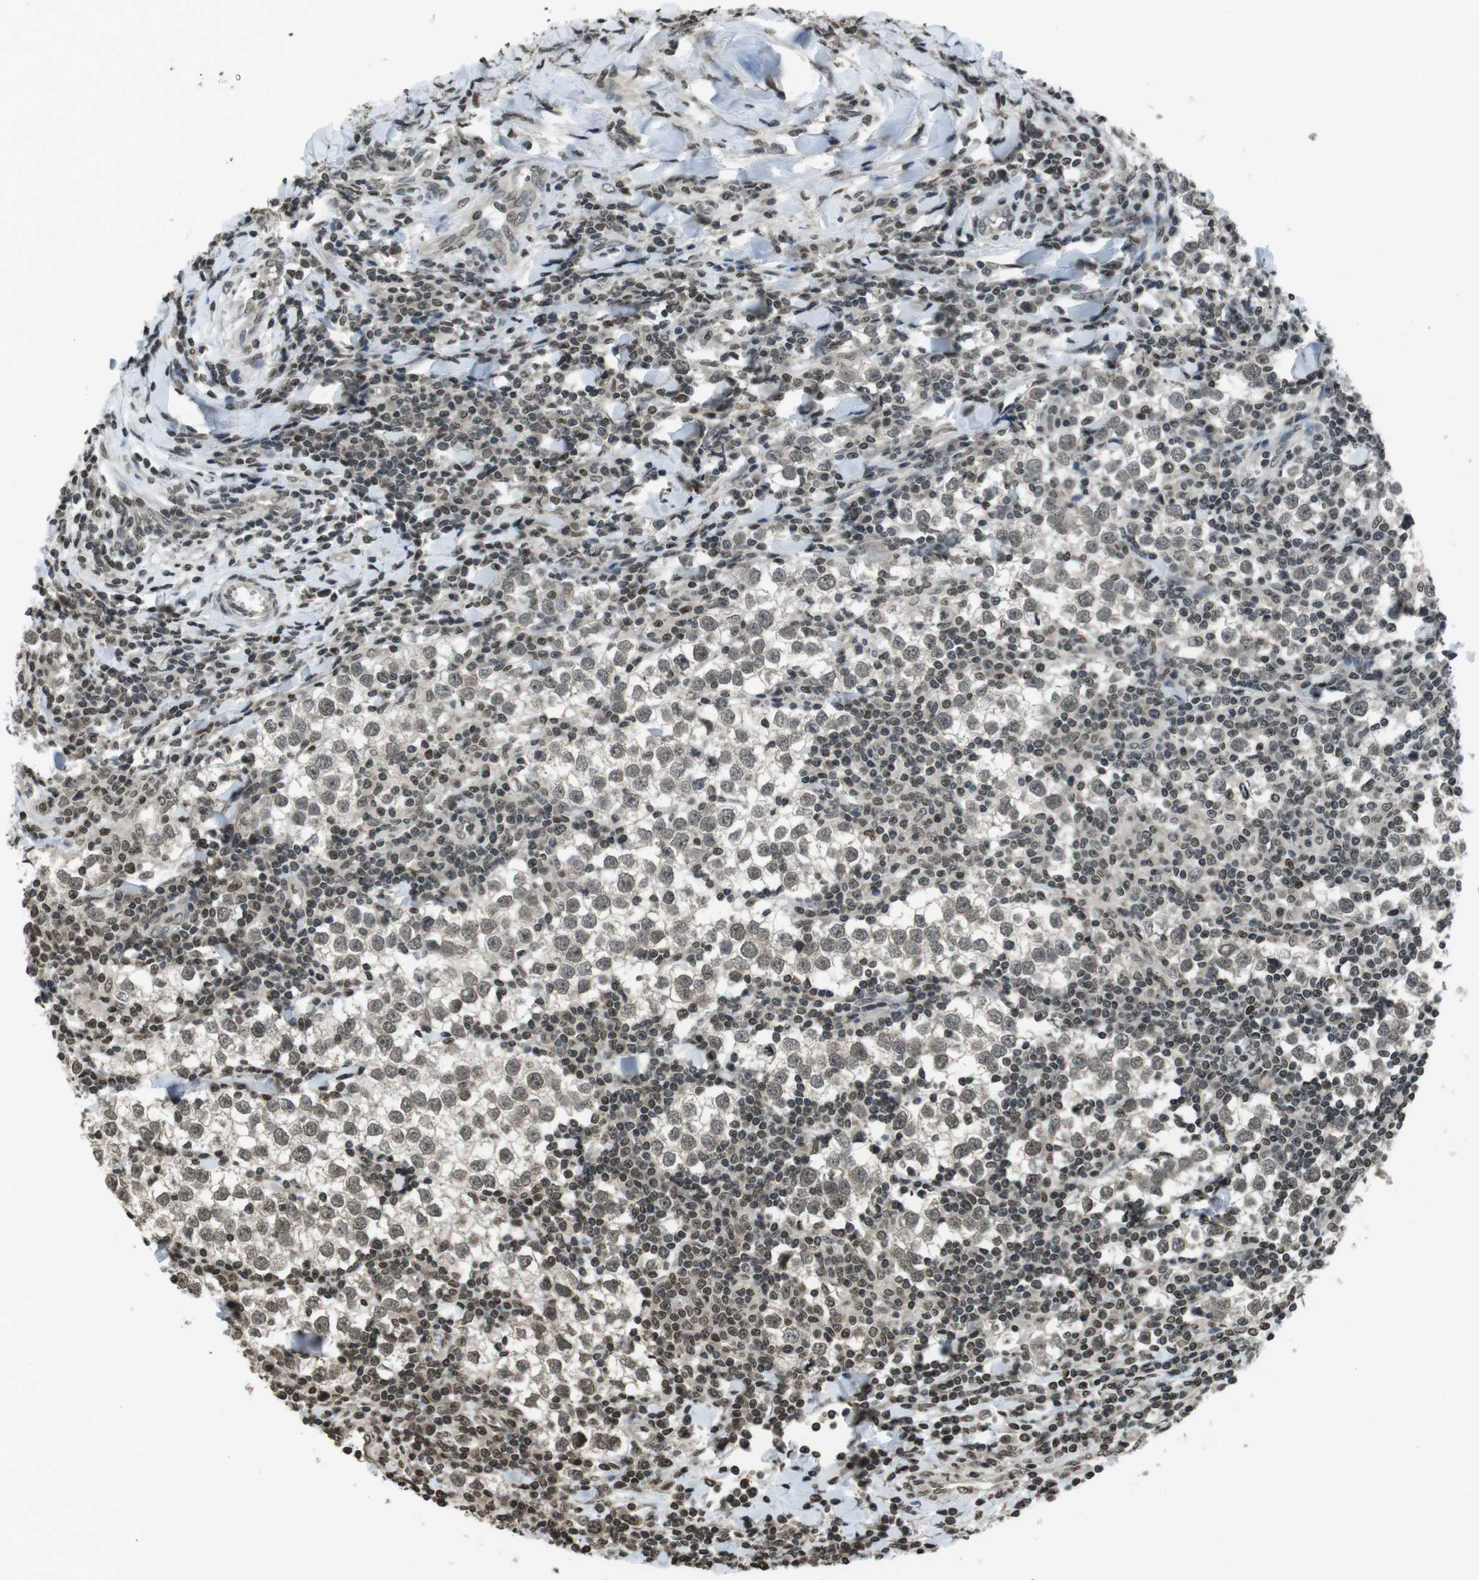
{"staining": {"intensity": "weak", "quantity": ">75%", "location": "nuclear"}, "tissue": "testis cancer", "cell_type": "Tumor cells", "image_type": "cancer", "snomed": [{"axis": "morphology", "description": "Seminoma, NOS"}, {"axis": "morphology", "description": "Carcinoma, Embryonal, NOS"}, {"axis": "topography", "description": "Testis"}], "caption": "Weak nuclear positivity is present in approximately >75% of tumor cells in testis cancer (embryonal carcinoma). The protein is stained brown, and the nuclei are stained in blue (DAB (3,3'-diaminobenzidine) IHC with brightfield microscopy, high magnification).", "gene": "MAF", "patient": {"sex": "male", "age": 36}}